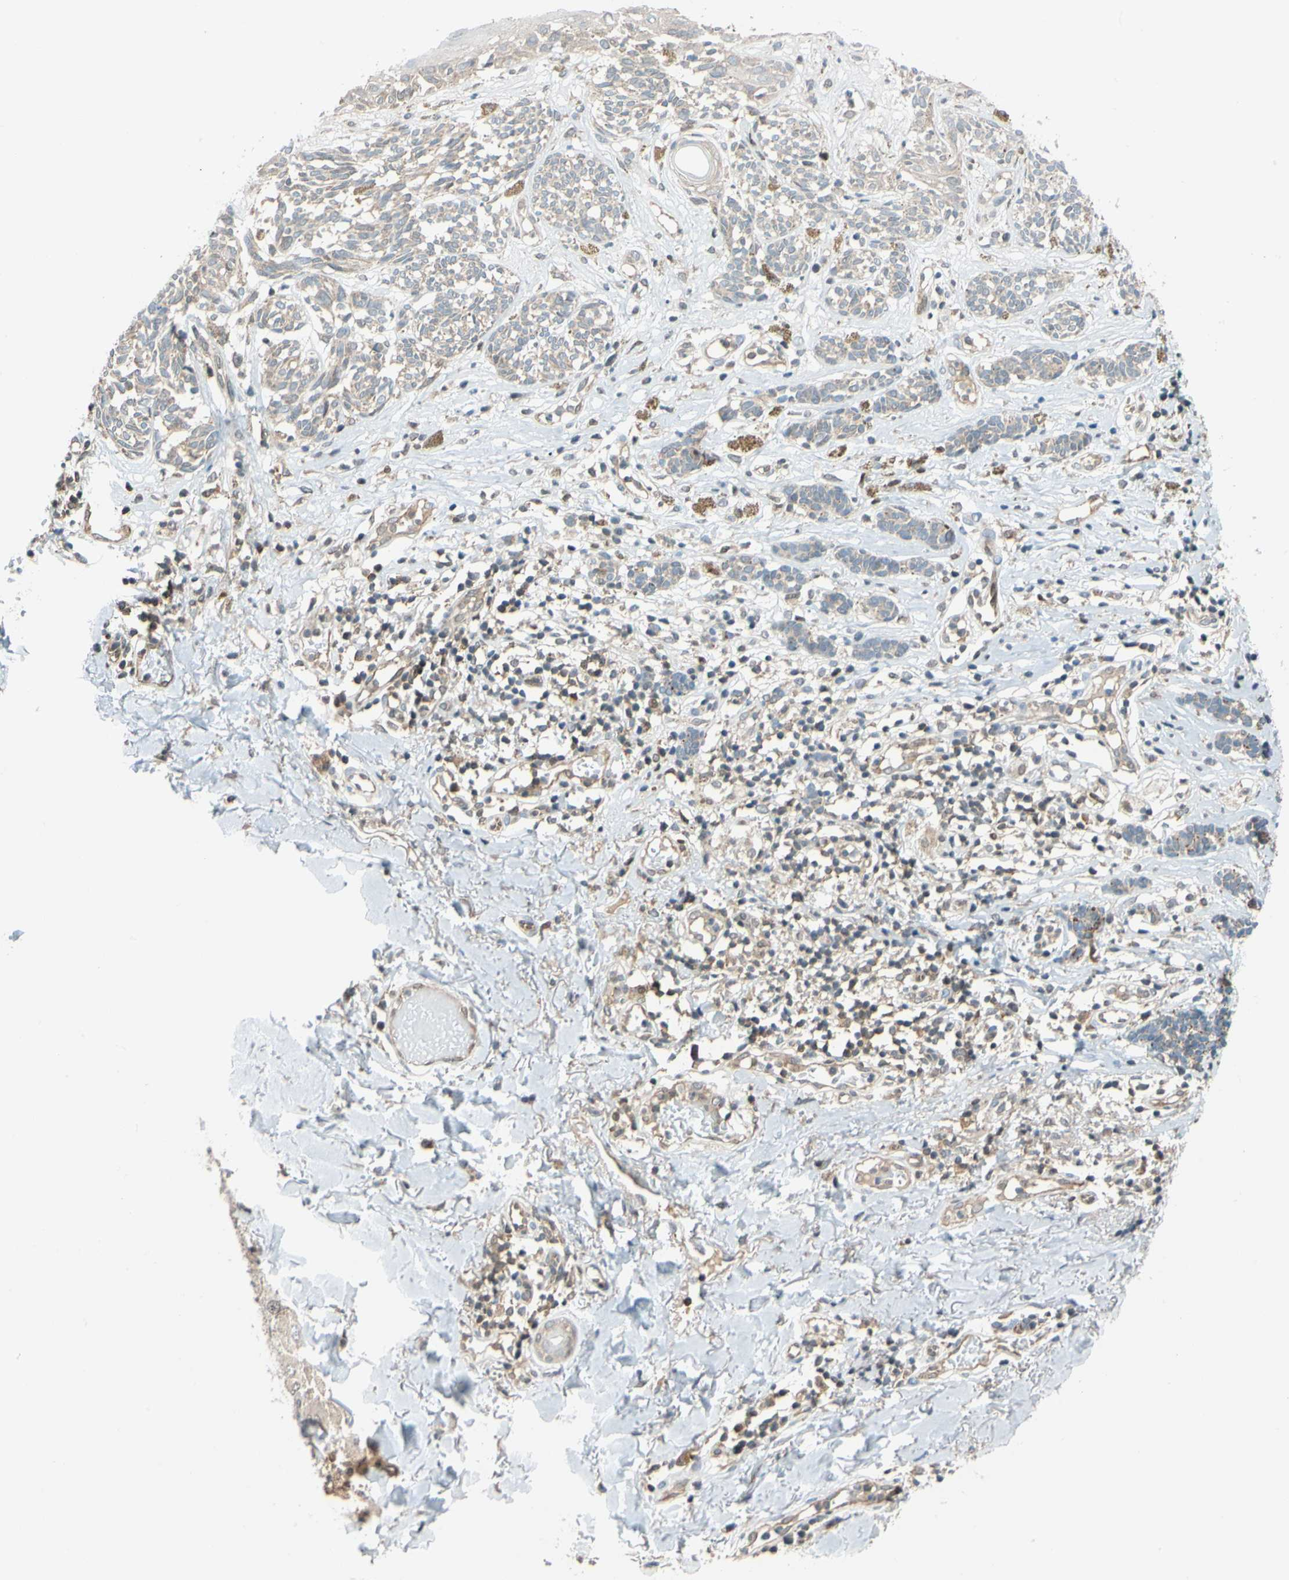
{"staining": {"intensity": "negative", "quantity": "none", "location": "none"}, "tissue": "melanoma", "cell_type": "Tumor cells", "image_type": "cancer", "snomed": [{"axis": "morphology", "description": "Malignant melanoma, NOS"}, {"axis": "topography", "description": "Skin"}], "caption": "There is no significant positivity in tumor cells of melanoma. (Stains: DAB (3,3'-diaminobenzidine) immunohistochemistry with hematoxylin counter stain, Microscopy: brightfield microscopy at high magnification).", "gene": "MAPK9", "patient": {"sex": "male", "age": 64}}